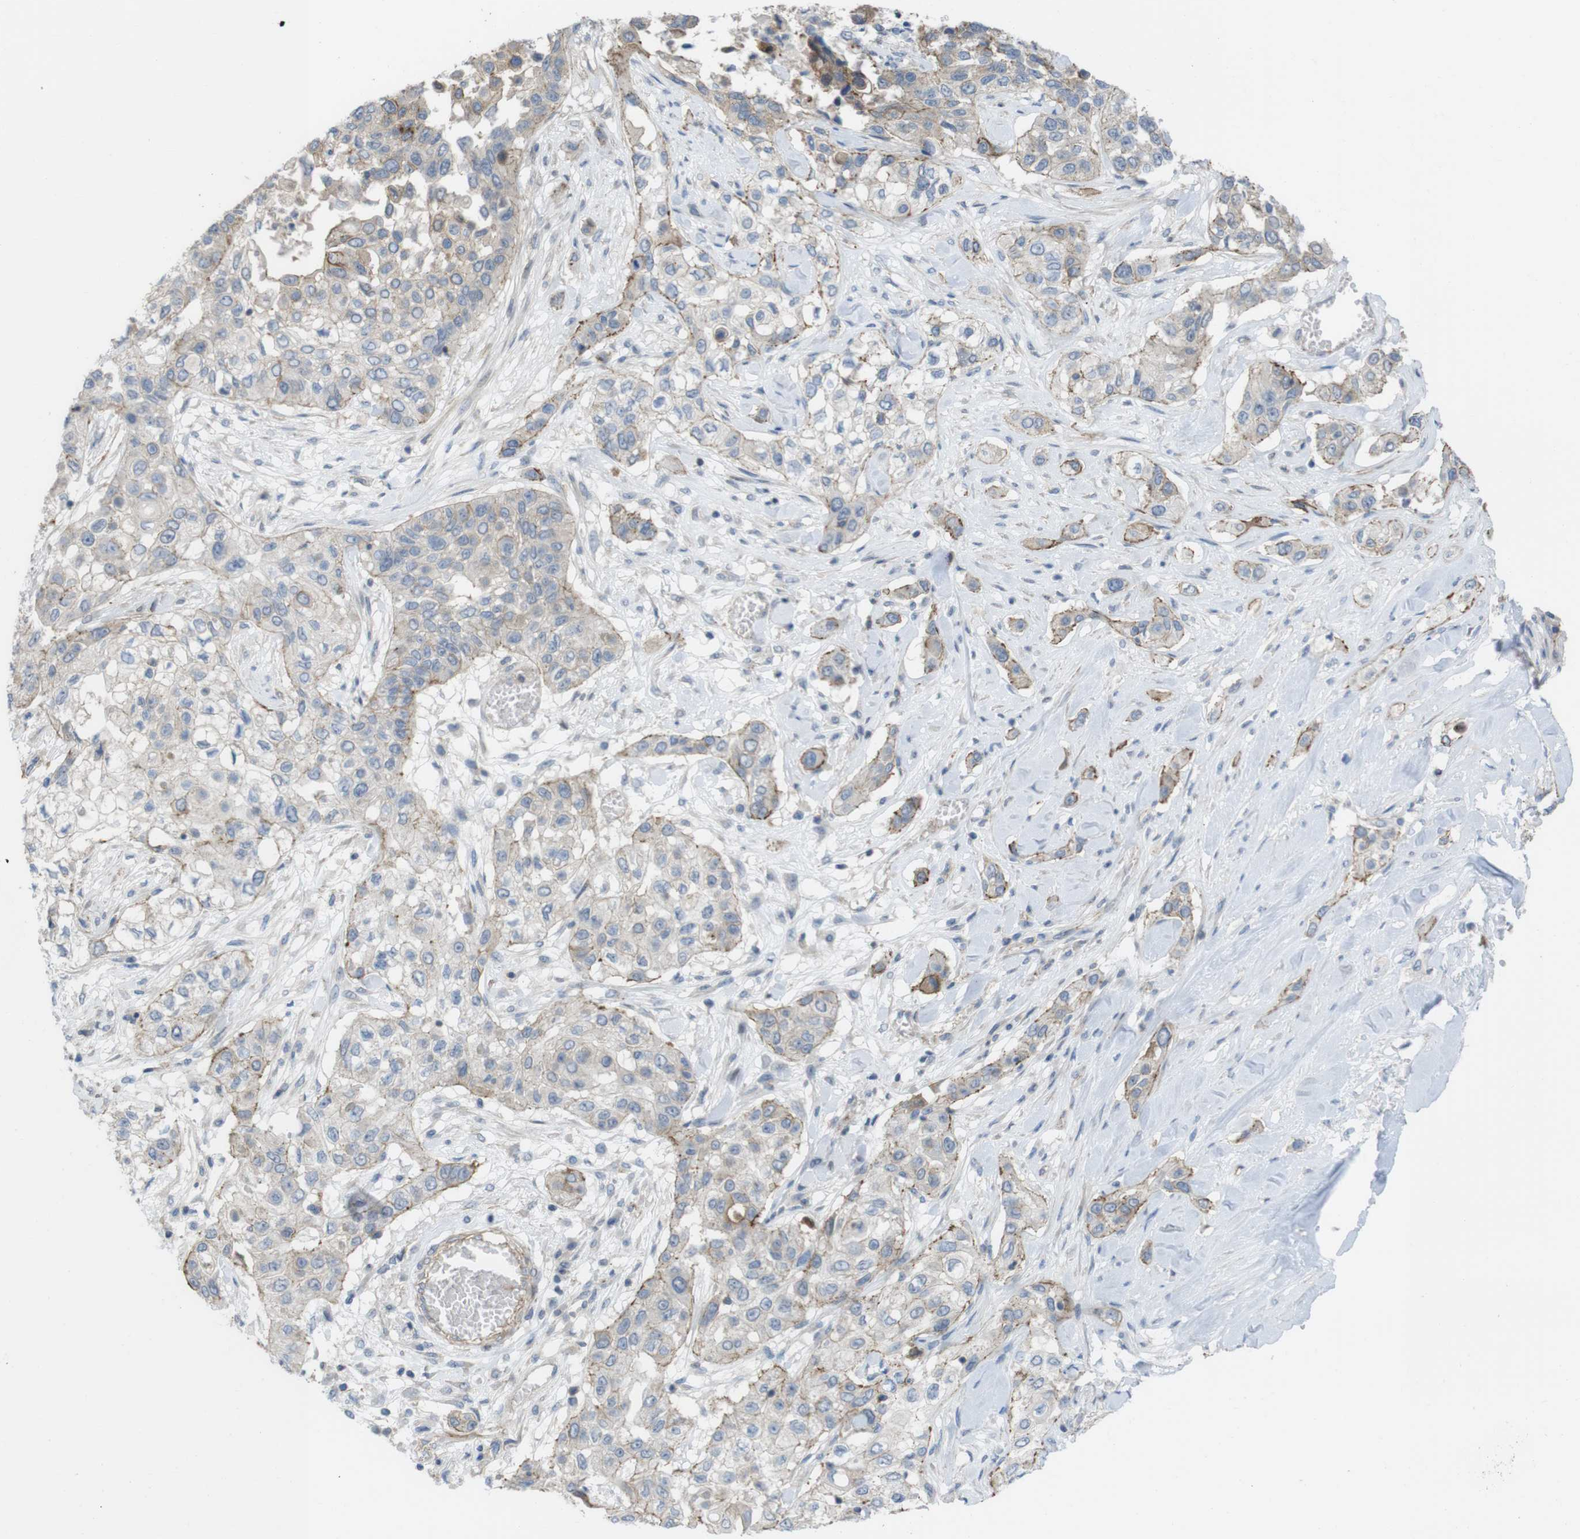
{"staining": {"intensity": "weak", "quantity": "25%-75%", "location": "cytoplasmic/membranous"}, "tissue": "lung cancer", "cell_type": "Tumor cells", "image_type": "cancer", "snomed": [{"axis": "morphology", "description": "Squamous cell carcinoma, NOS"}, {"axis": "topography", "description": "Lung"}], "caption": "The immunohistochemical stain labels weak cytoplasmic/membranous staining in tumor cells of lung cancer (squamous cell carcinoma) tissue.", "gene": "PREX2", "patient": {"sex": "male", "age": 71}}